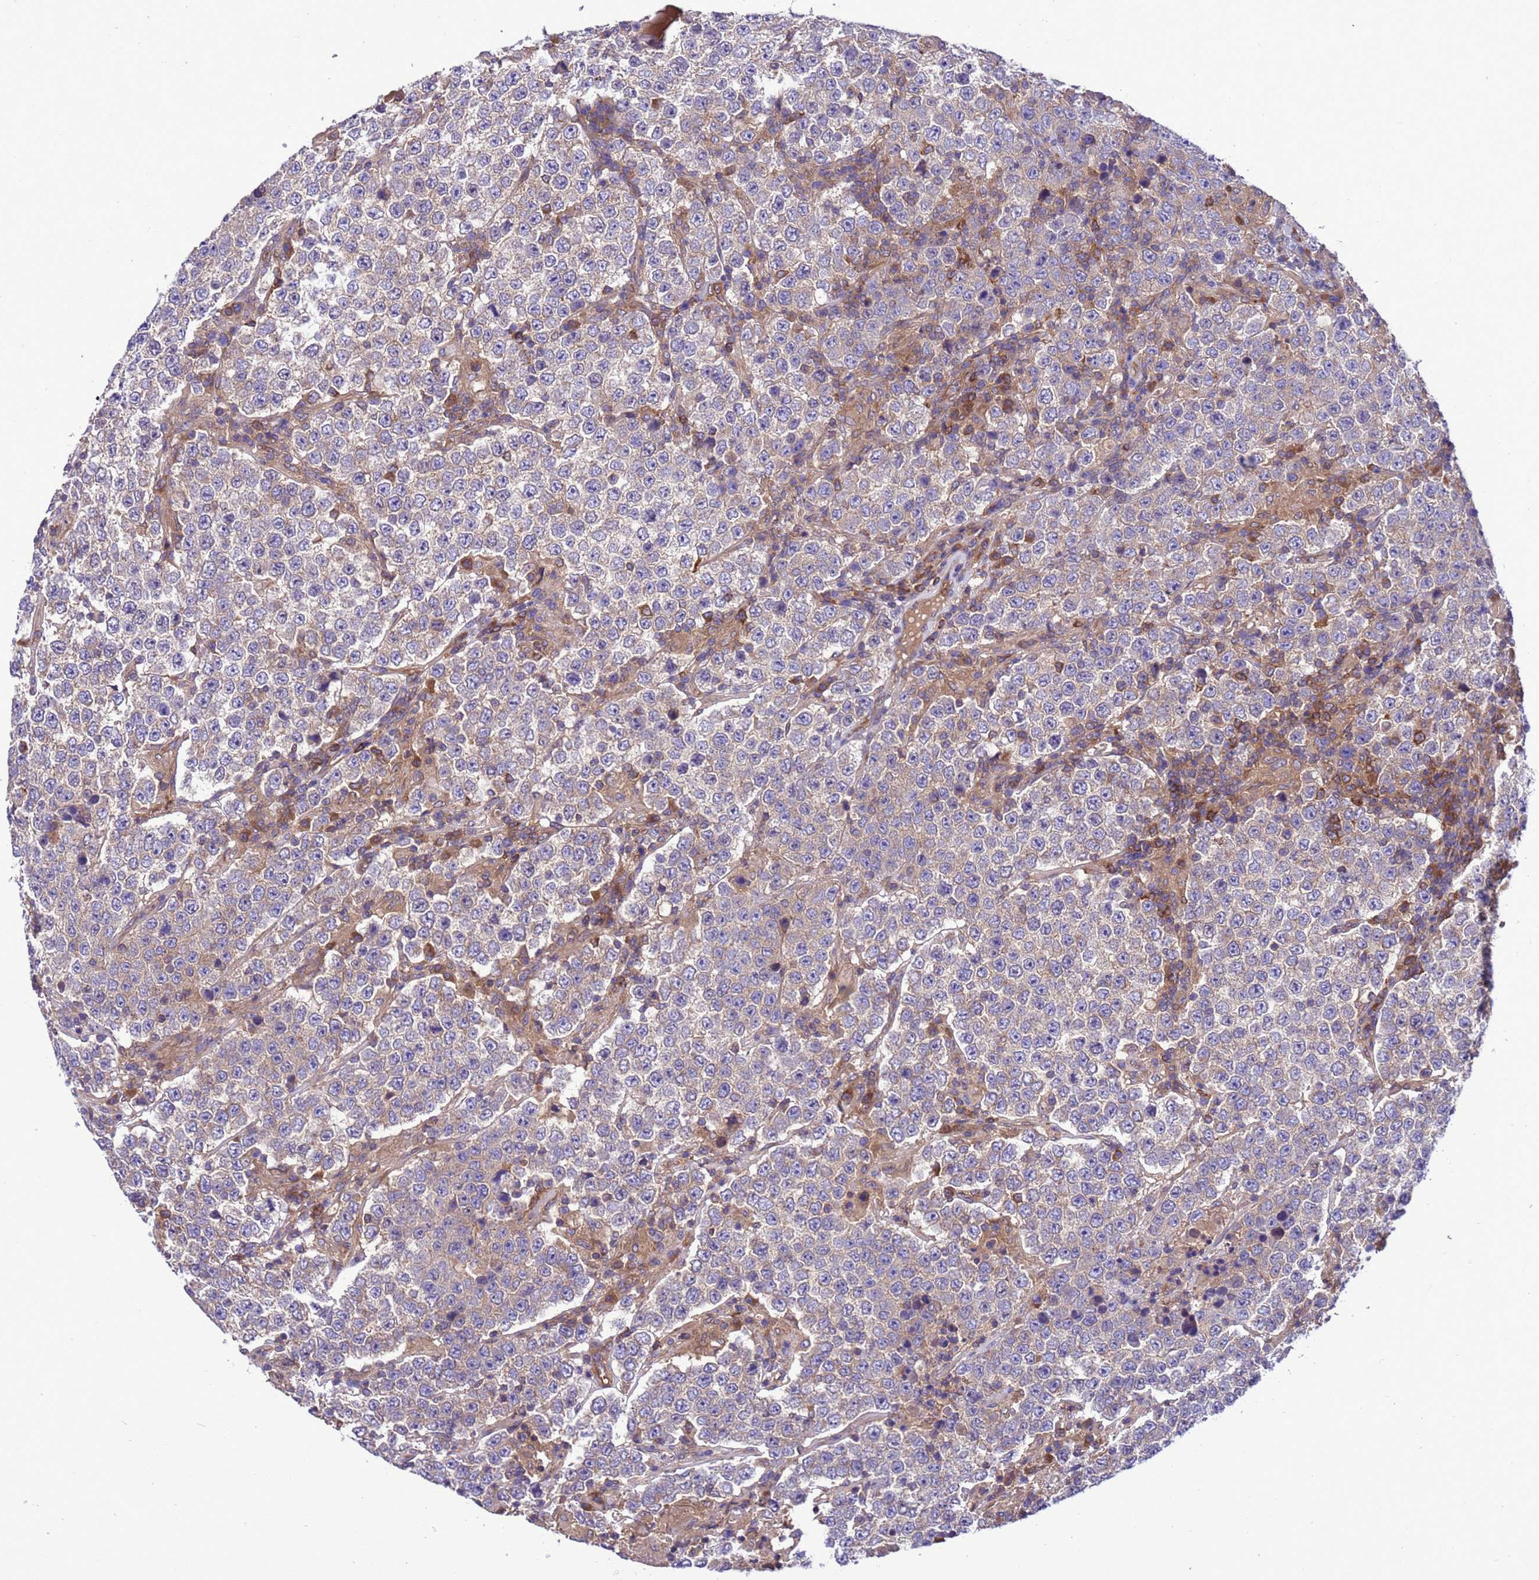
{"staining": {"intensity": "weak", "quantity": "<25%", "location": "cytoplasmic/membranous"}, "tissue": "testis cancer", "cell_type": "Tumor cells", "image_type": "cancer", "snomed": [{"axis": "morphology", "description": "Normal tissue, NOS"}, {"axis": "morphology", "description": "Urothelial carcinoma, High grade"}, {"axis": "morphology", "description": "Seminoma, NOS"}, {"axis": "morphology", "description": "Carcinoma, Embryonal, NOS"}, {"axis": "topography", "description": "Urinary bladder"}, {"axis": "topography", "description": "Testis"}], "caption": "IHC photomicrograph of neoplastic tissue: high-grade urothelial carcinoma (testis) stained with DAB exhibits no significant protein staining in tumor cells. (Stains: DAB immunohistochemistry (IHC) with hematoxylin counter stain, Microscopy: brightfield microscopy at high magnification).", "gene": "RABEP2", "patient": {"sex": "male", "age": 41}}